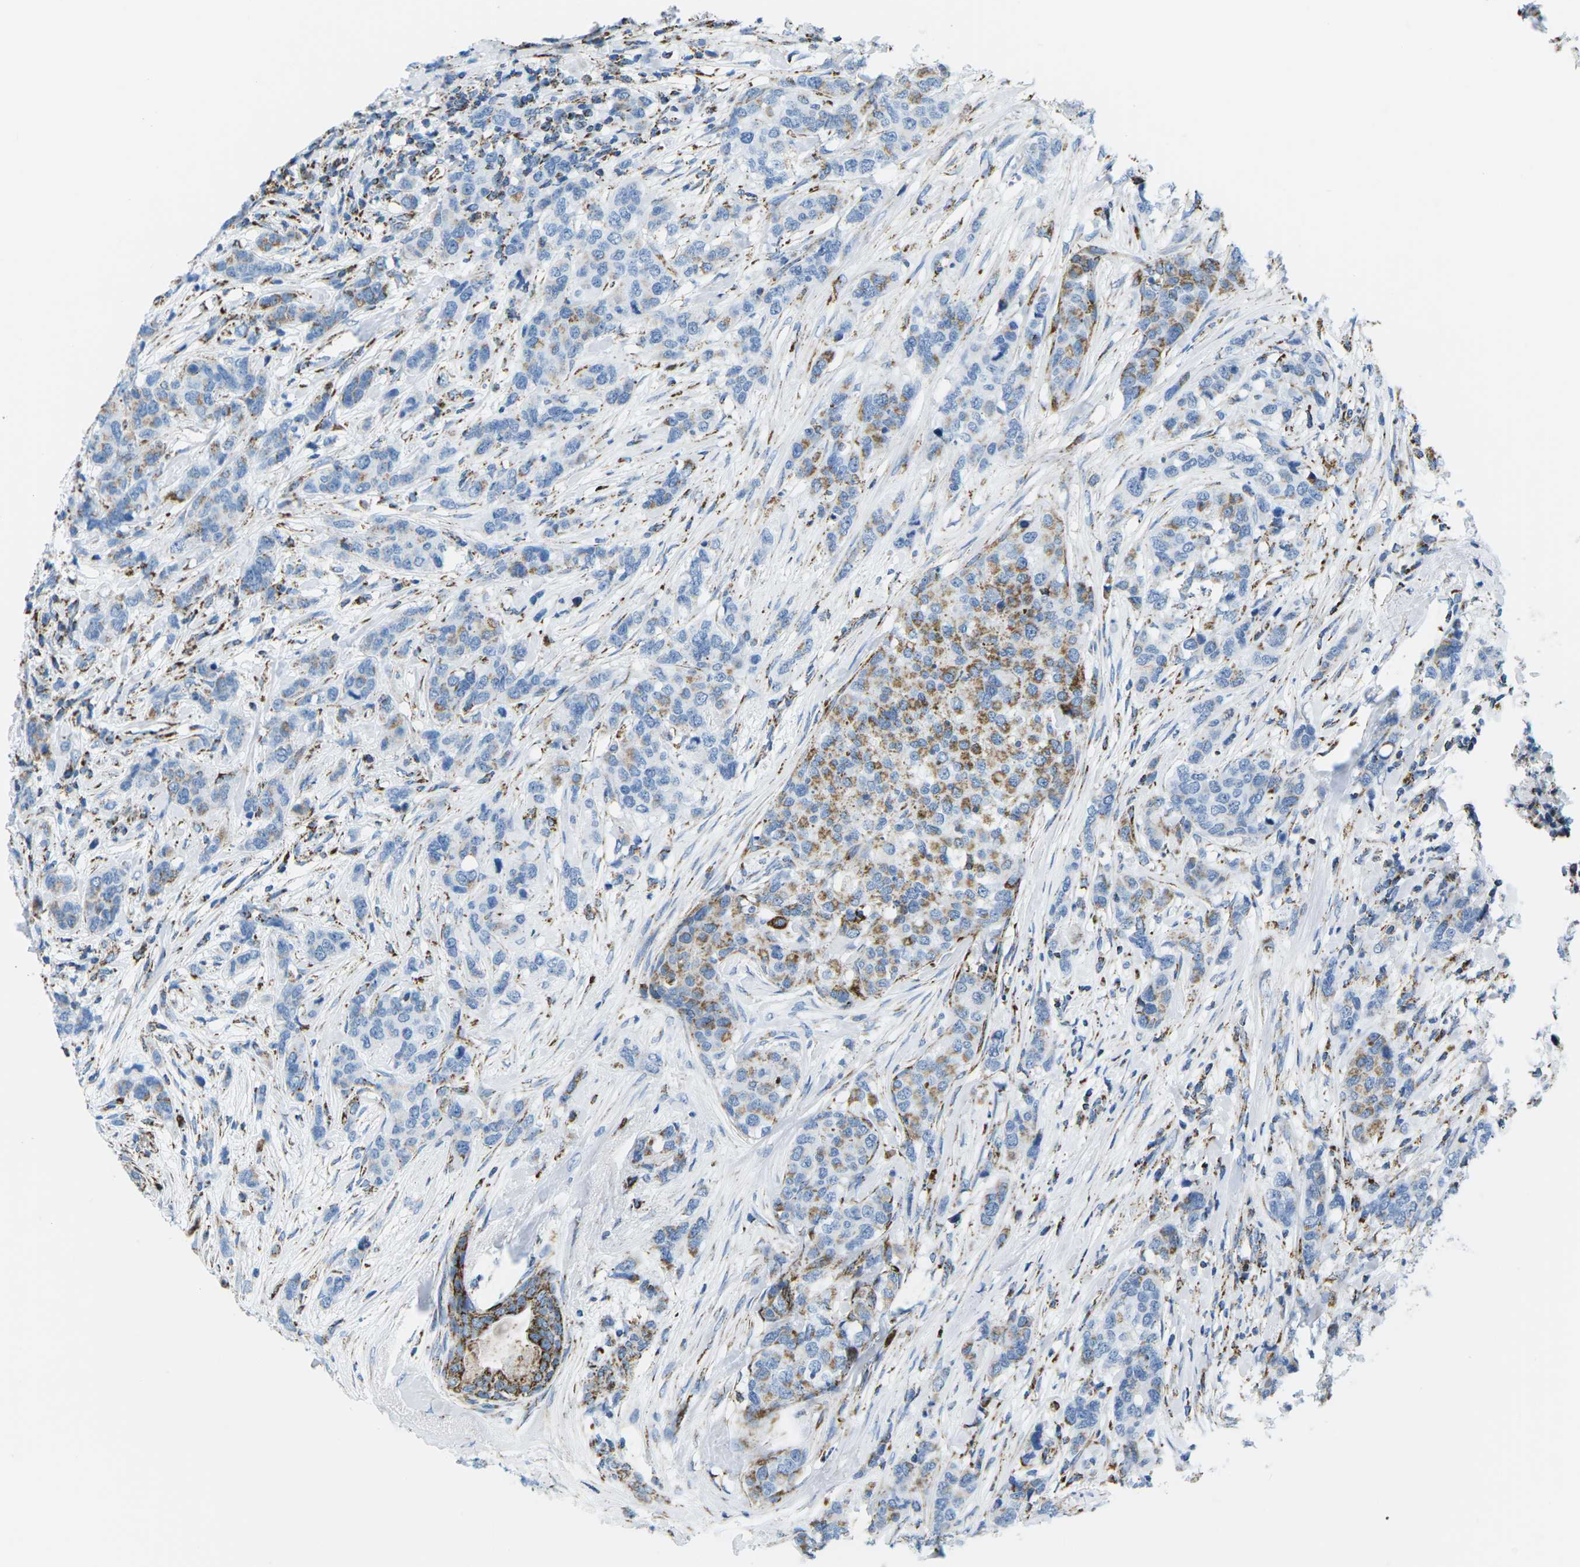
{"staining": {"intensity": "moderate", "quantity": "25%-75%", "location": "cytoplasmic/membranous"}, "tissue": "breast cancer", "cell_type": "Tumor cells", "image_type": "cancer", "snomed": [{"axis": "morphology", "description": "Lobular carcinoma"}, {"axis": "topography", "description": "Breast"}], "caption": "Immunohistochemical staining of breast cancer (lobular carcinoma) shows medium levels of moderate cytoplasmic/membranous expression in approximately 25%-75% of tumor cells.", "gene": "COX6C", "patient": {"sex": "female", "age": 59}}